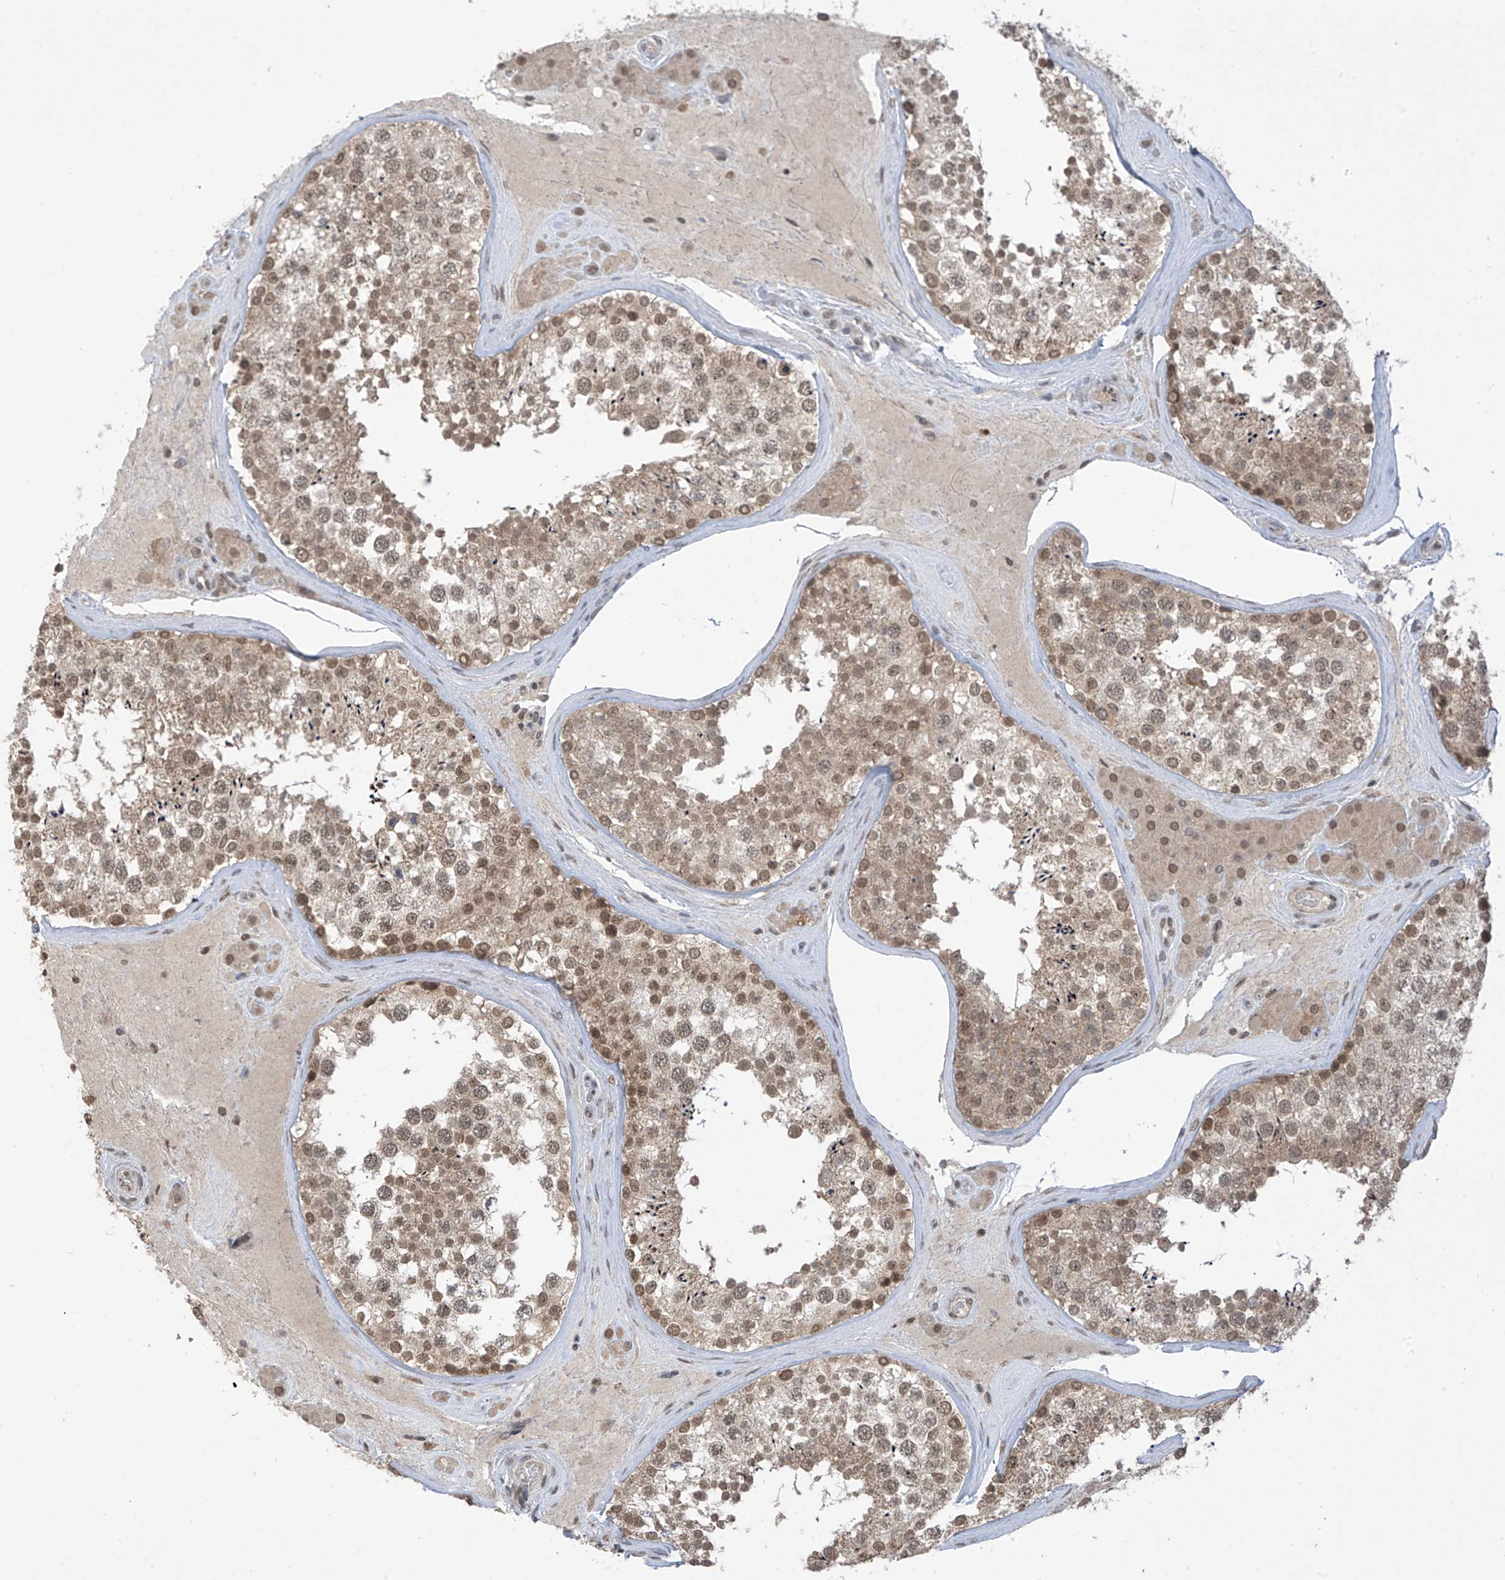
{"staining": {"intensity": "moderate", "quantity": ">75%", "location": "cytoplasmic/membranous,nuclear"}, "tissue": "testis", "cell_type": "Cells in seminiferous ducts", "image_type": "normal", "snomed": [{"axis": "morphology", "description": "Normal tissue, NOS"}, {"axis": "topography", "description": "Testis"}], "caption": "Testis stained with a brown dye demonstrates moderate cytoplasmic/membranous,nuclear positive positivity in approximately >75% of cells in seminiferous ducts.", "gene": "LCOR", "patient": {"sex": "male", "age": 46}}